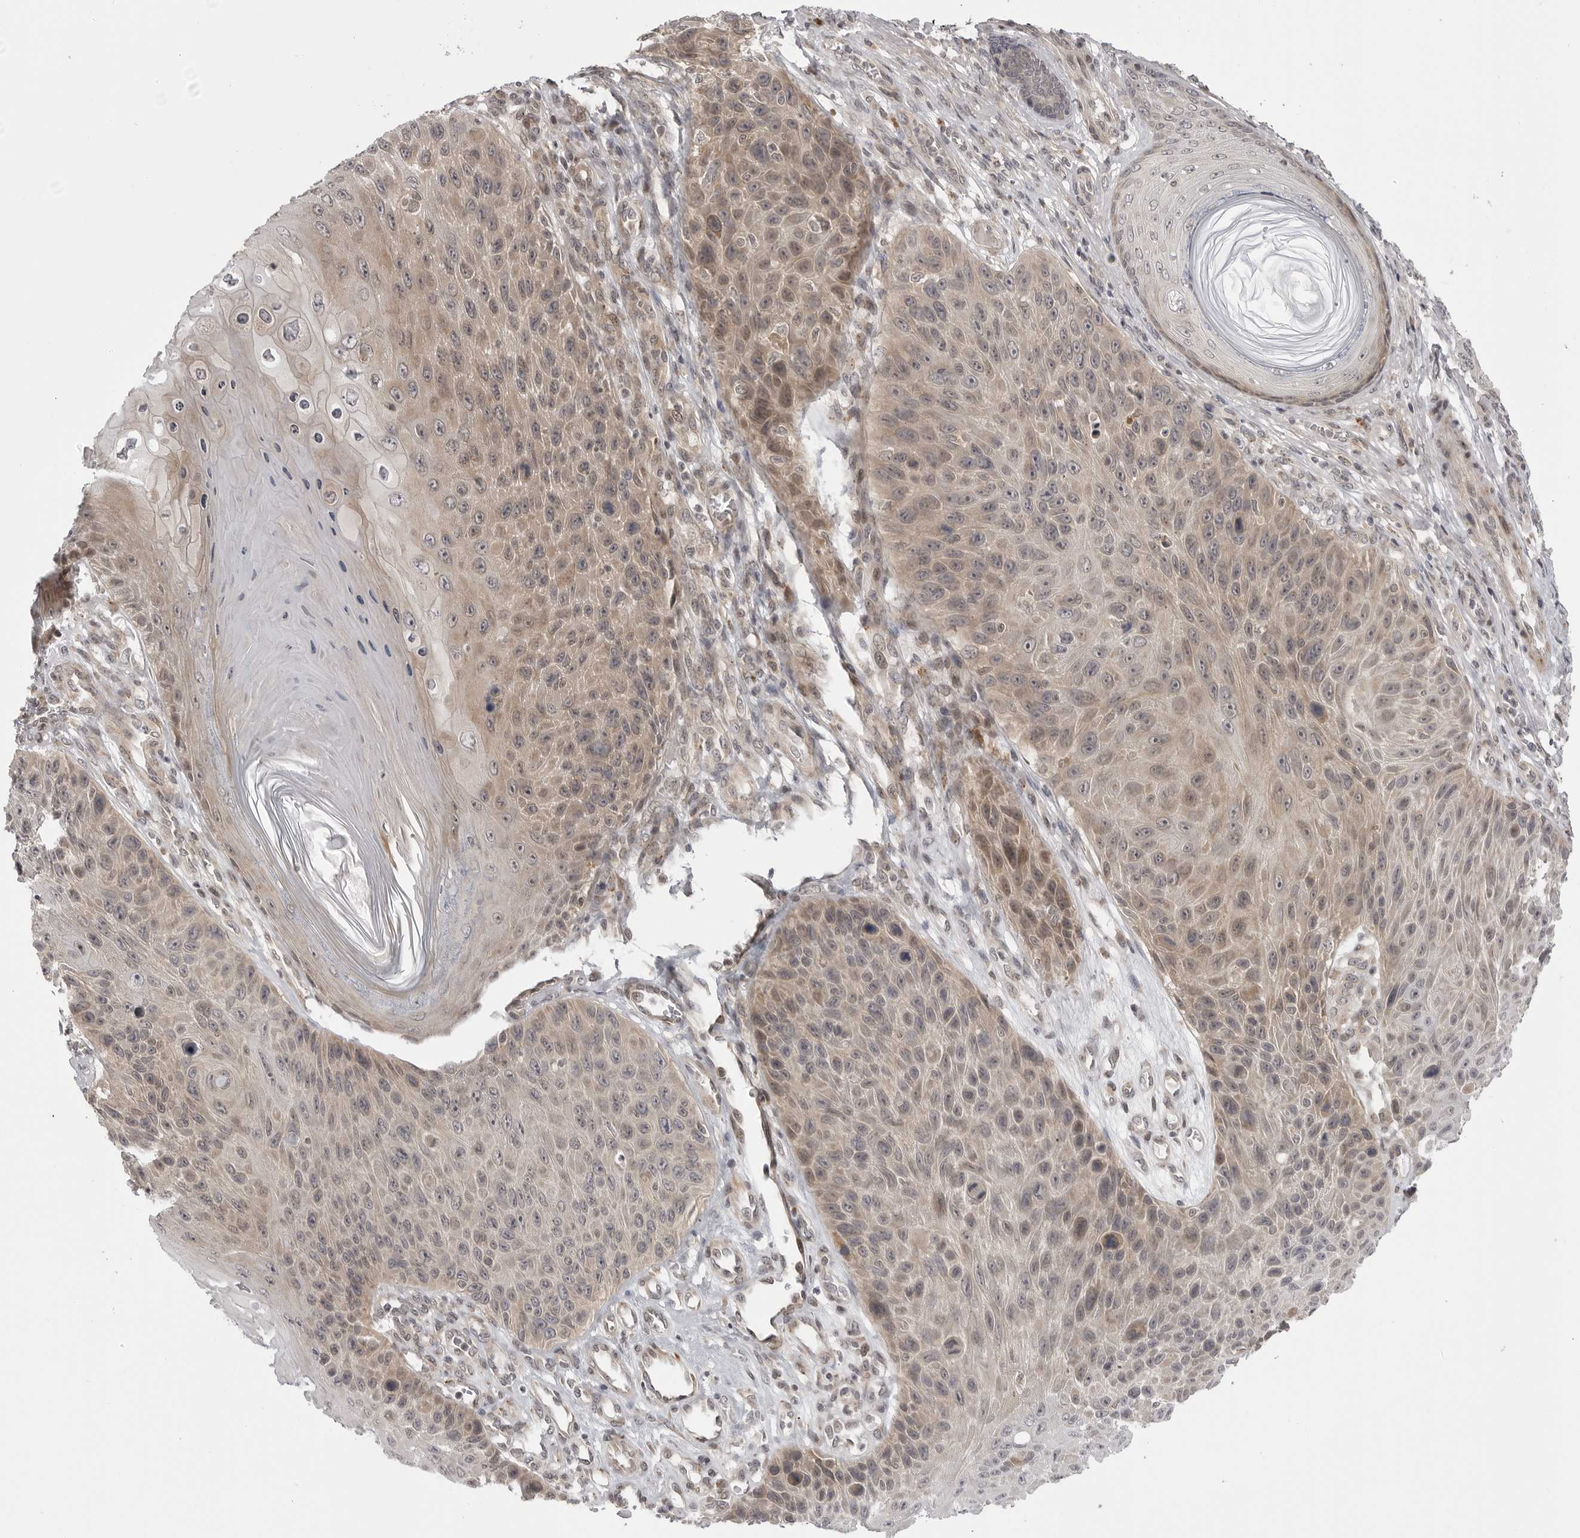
{"staining": {"intensity": "weak", "quantity": ">75%", "location": "cytoplasmic/membranous"}, "tissue": "skin cancer", "cell_type": "Tumor cells", "image_type": "cancer", "snomed": [{"axis": "morphology", "description": "Squamous cell carcinoma, NOS"}, {"axis": "topography", "description": "Skin"}], "caption": "A photomicrograph showing weak cytoplasmic/membranous positivity in approximately >75% of tumor cells in skin cancer (squamous cell carcinoma), as visualized by brown immunohistochemical staining.", "gene": "PTK2B", "patient": {"sex": "female", "age": 88}}